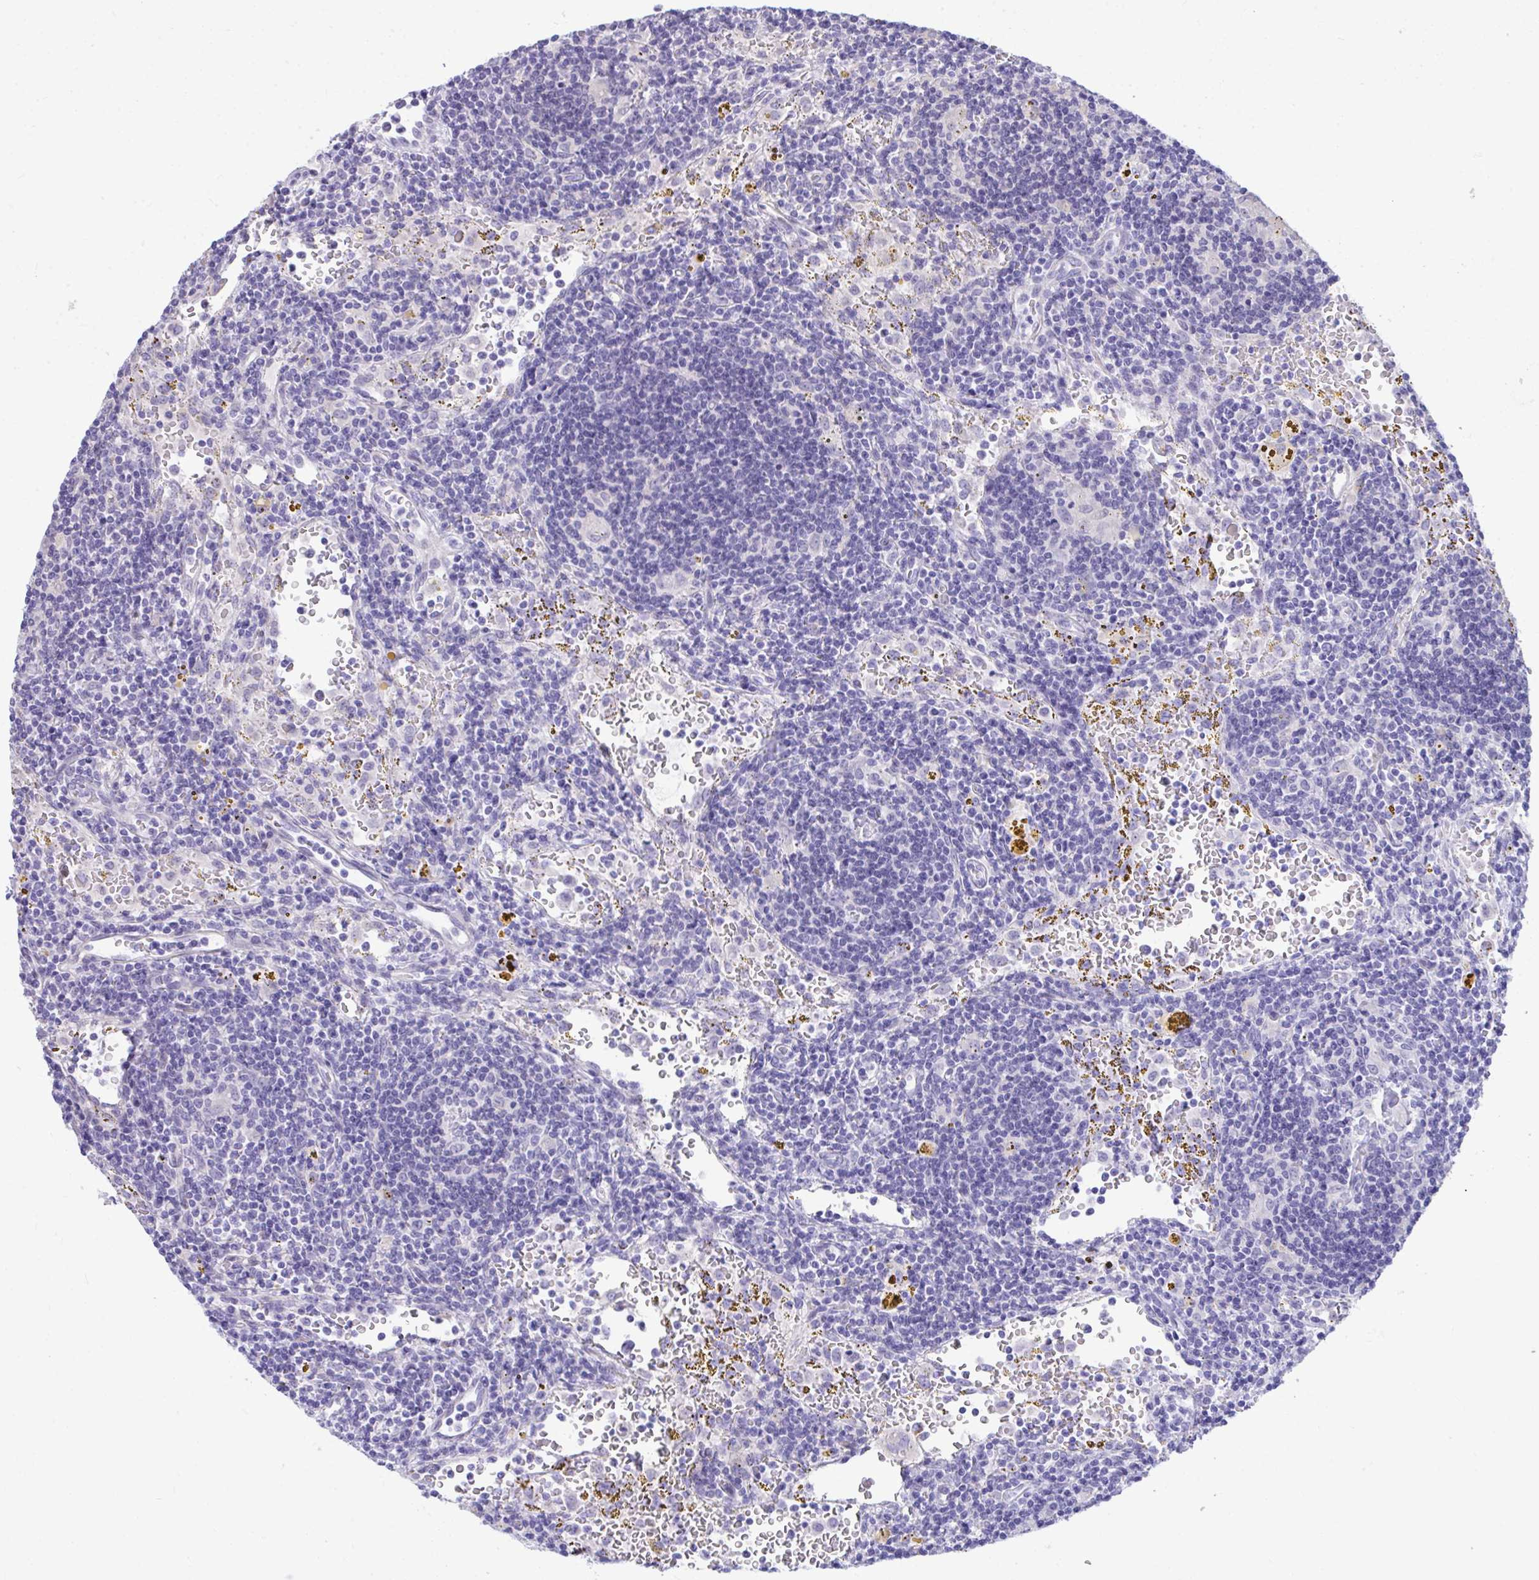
{"staining": {"intensity": "negative", "quantity": "none", "location": "none"}, "tissue": "lymphoma", "cell_type": "Tumor cells", "image_type": "cancer", "snomed": [{"axis": "morphology", "description": "Malignant lymphoma, non-Hodgkin's type, Low grade"}, {"axis": "topography", "description": "Spleen"}], "caption": "Immunohistochemistry of malignant lymphoma, non-Hodgkin's type (low-grade) exhibits no staining in tumor cells. (DAB immunohistochemistry (IHC), high magnification).", "gene": "HMBOX1", "patient": {"sex": "female", "age": 70}}